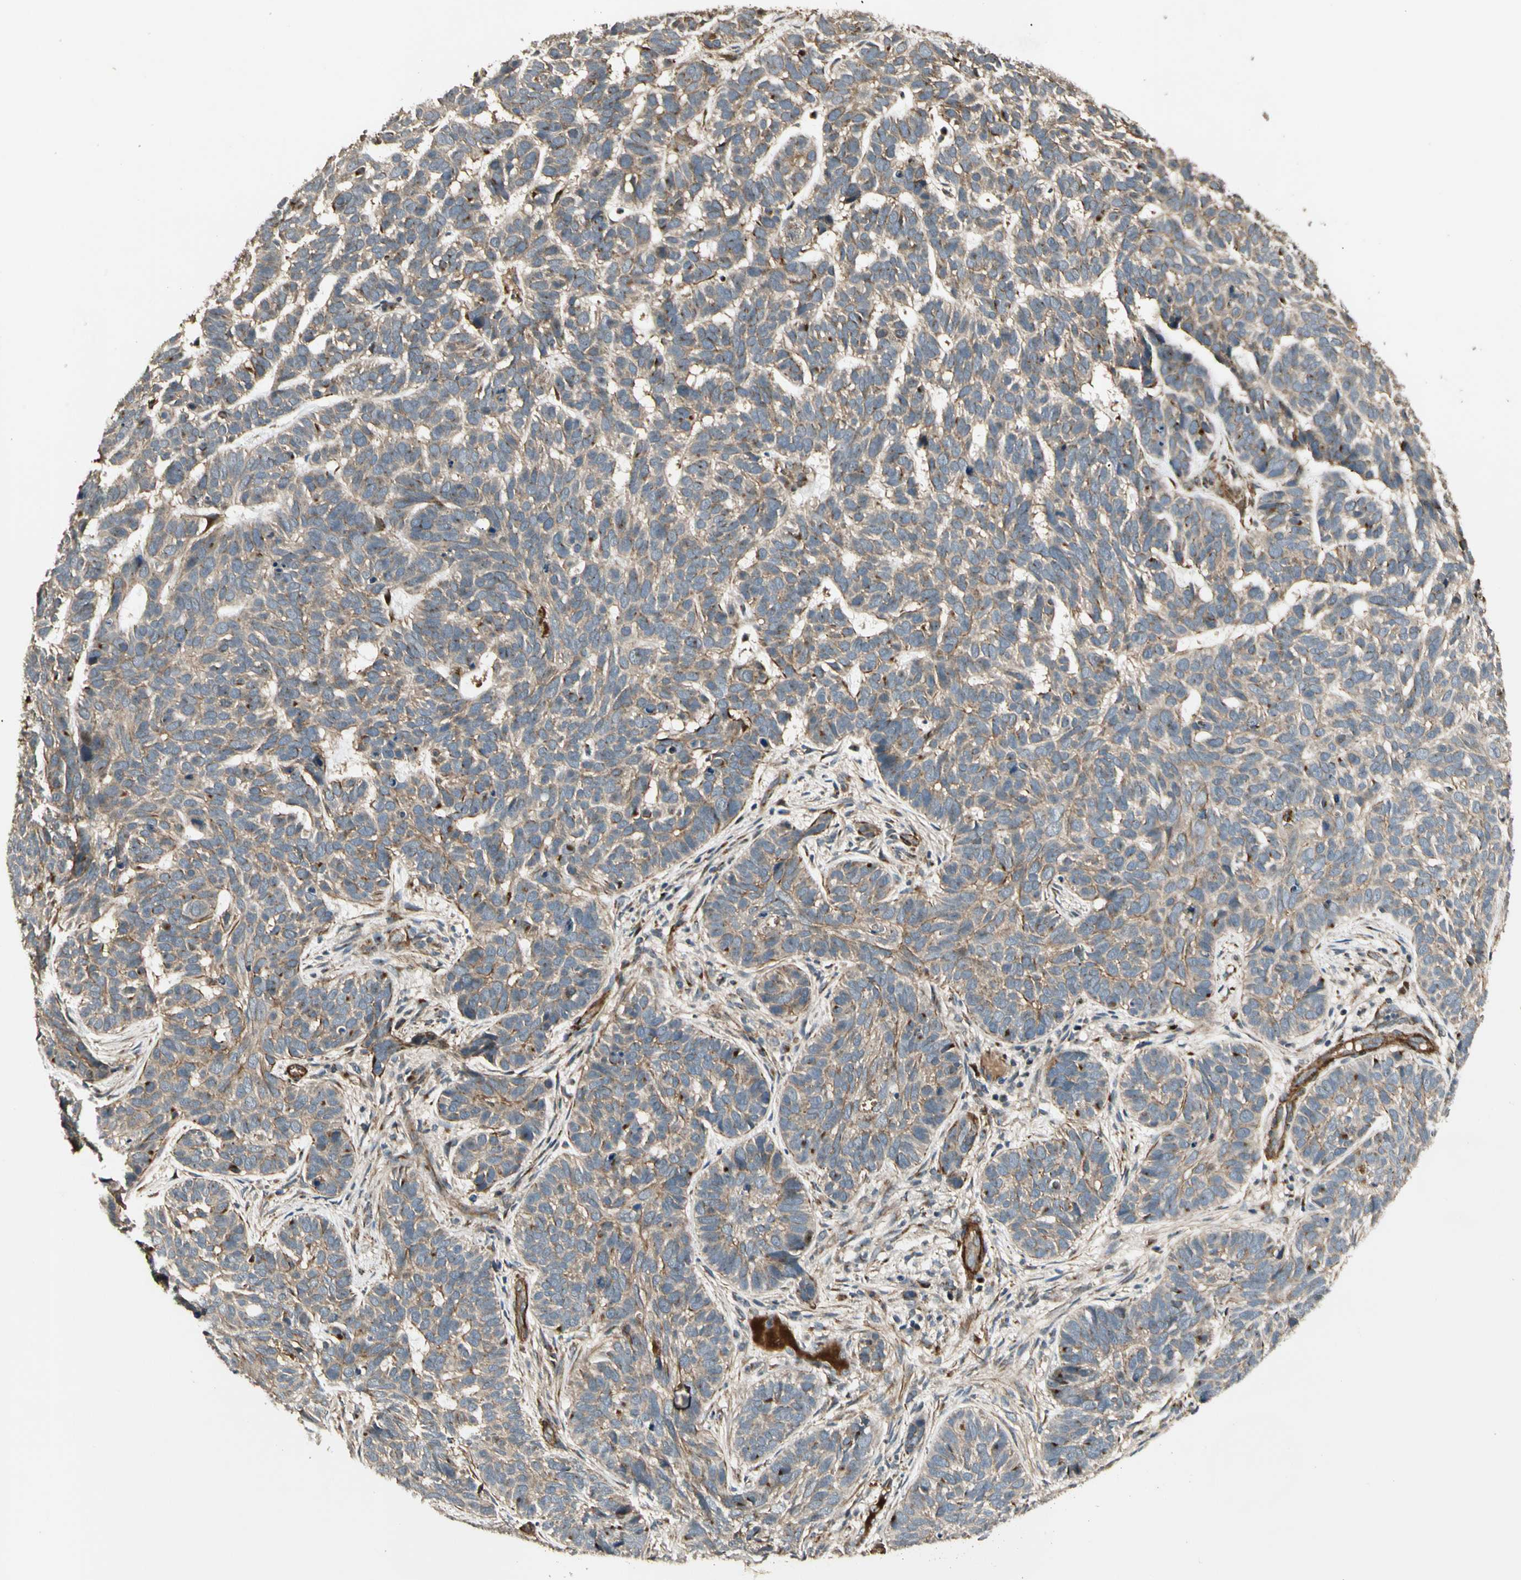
{"staining": {"intensity": "moderate", "quantity": "25%-75%", "location": "cytoplasmic/membranous"}, "tissue": "skin cancer", "cell_type": "Tumor cells", "image_type": "cancer", "snomed": [{"axis": "morphology", "description": "Basal cell carcinoma"}, {"axis": "topography", "description": "Skin"}], "caption": "Skin cancer stained with immunohistochemistry demonstrates moderate cytoplasmic/membranous expression in approximately 25%-75% of tumor cells.", "gene": "GCK", "patient": {"sex": "male", "age": 87}}